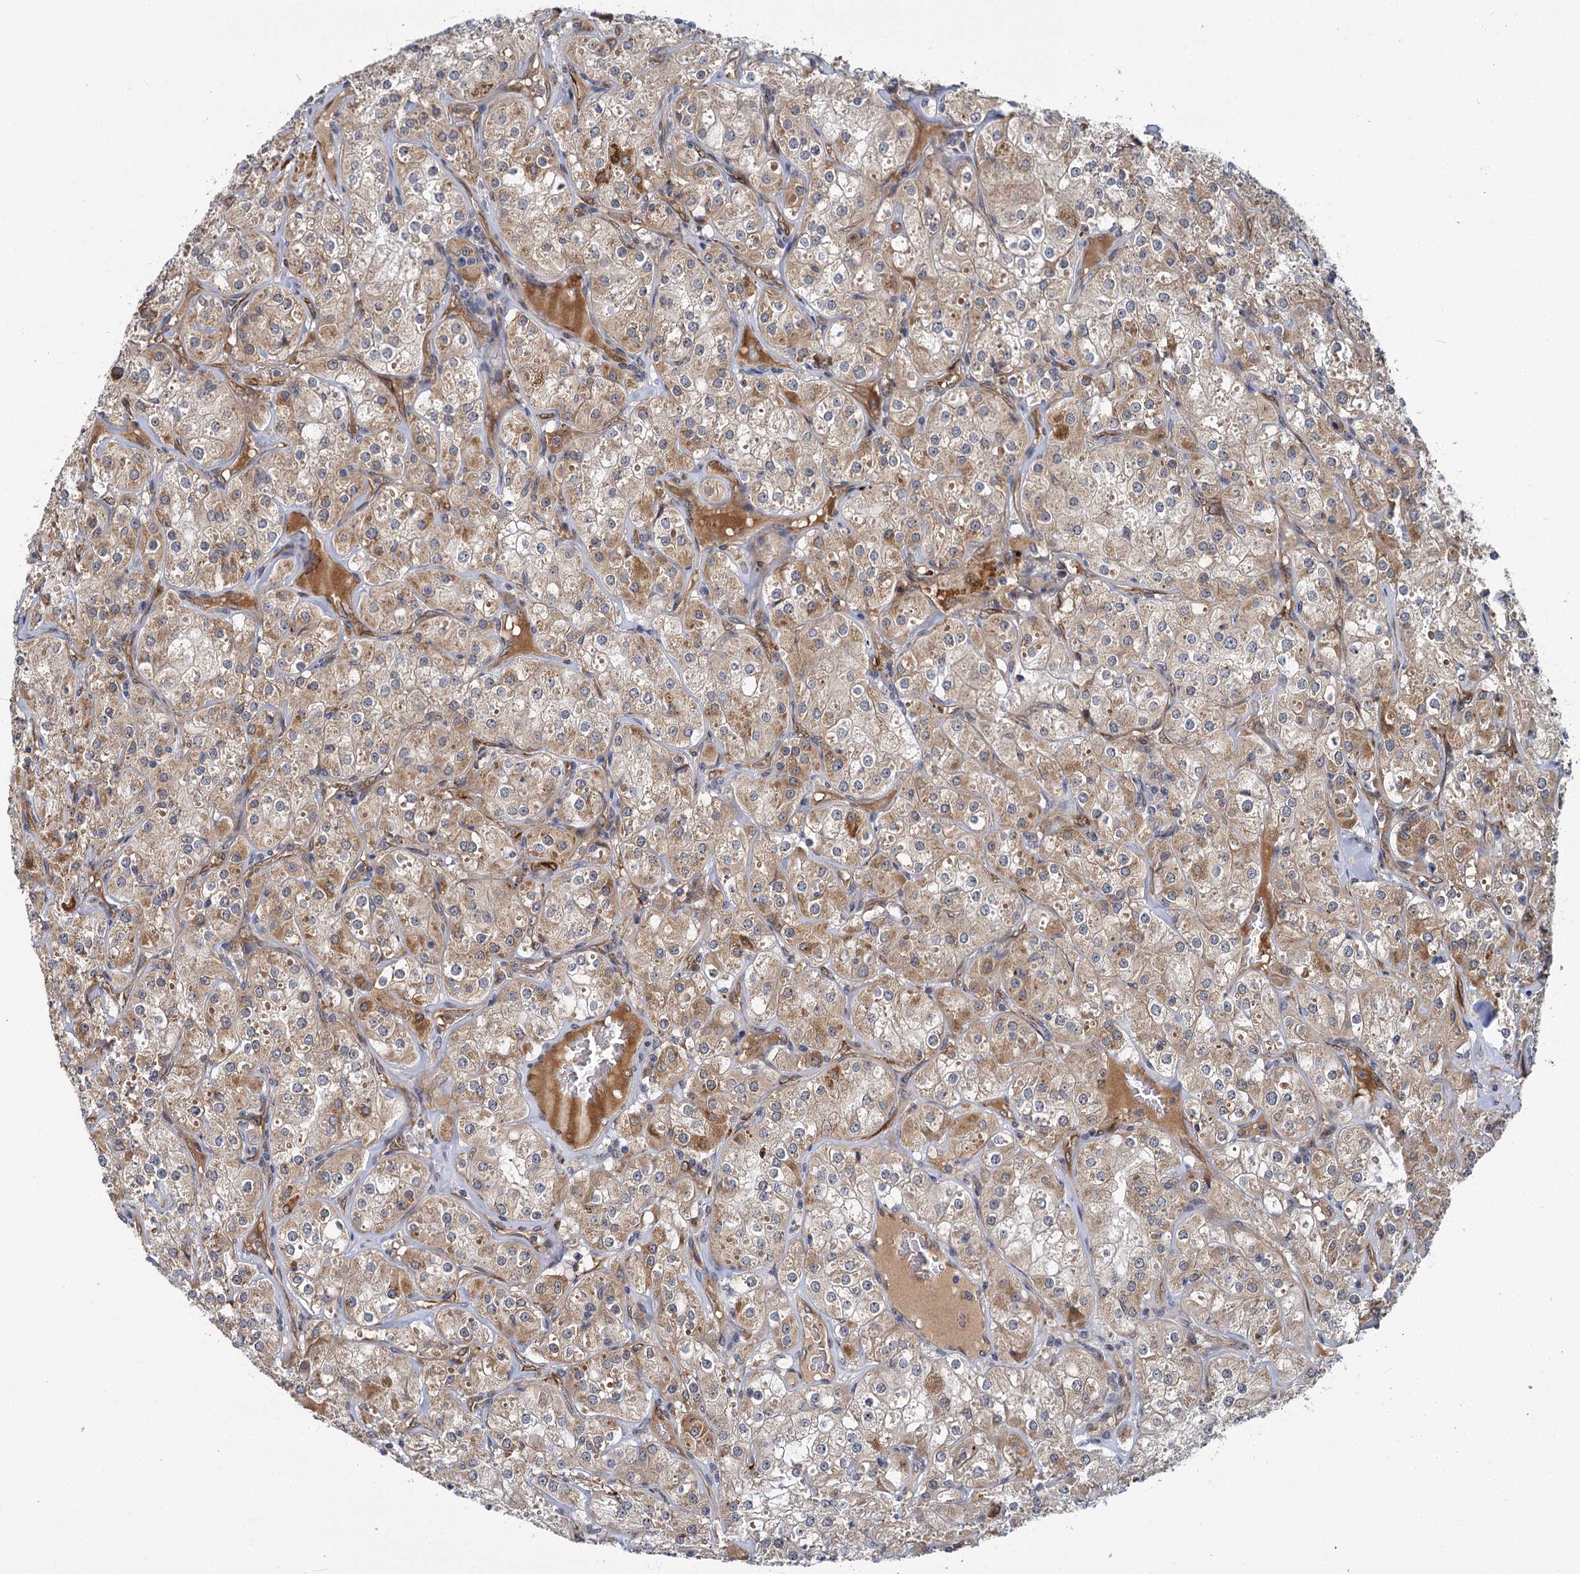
{"staining": {"intensity": "moderate", "quantity": "<25%", "location": "cytoplasmic/membranous"}, "tissue": "renal cancer", "cell_type": "Tumor cells", "image_type": "cancer", "snomed": [{"axis": "morphology", "description": "Adenocarcinoma, NOS"}, {"axis": "topography", "description": "Kidney"}], "caption": "A micrograph of renal cancer stained for a protein exhibits moderate cytoplasmic/membranous brown staining in tumor cells. Nuclei are stained in blue.", "gene": "APBA2", "patient": {"sex": "male", "age": 77}}